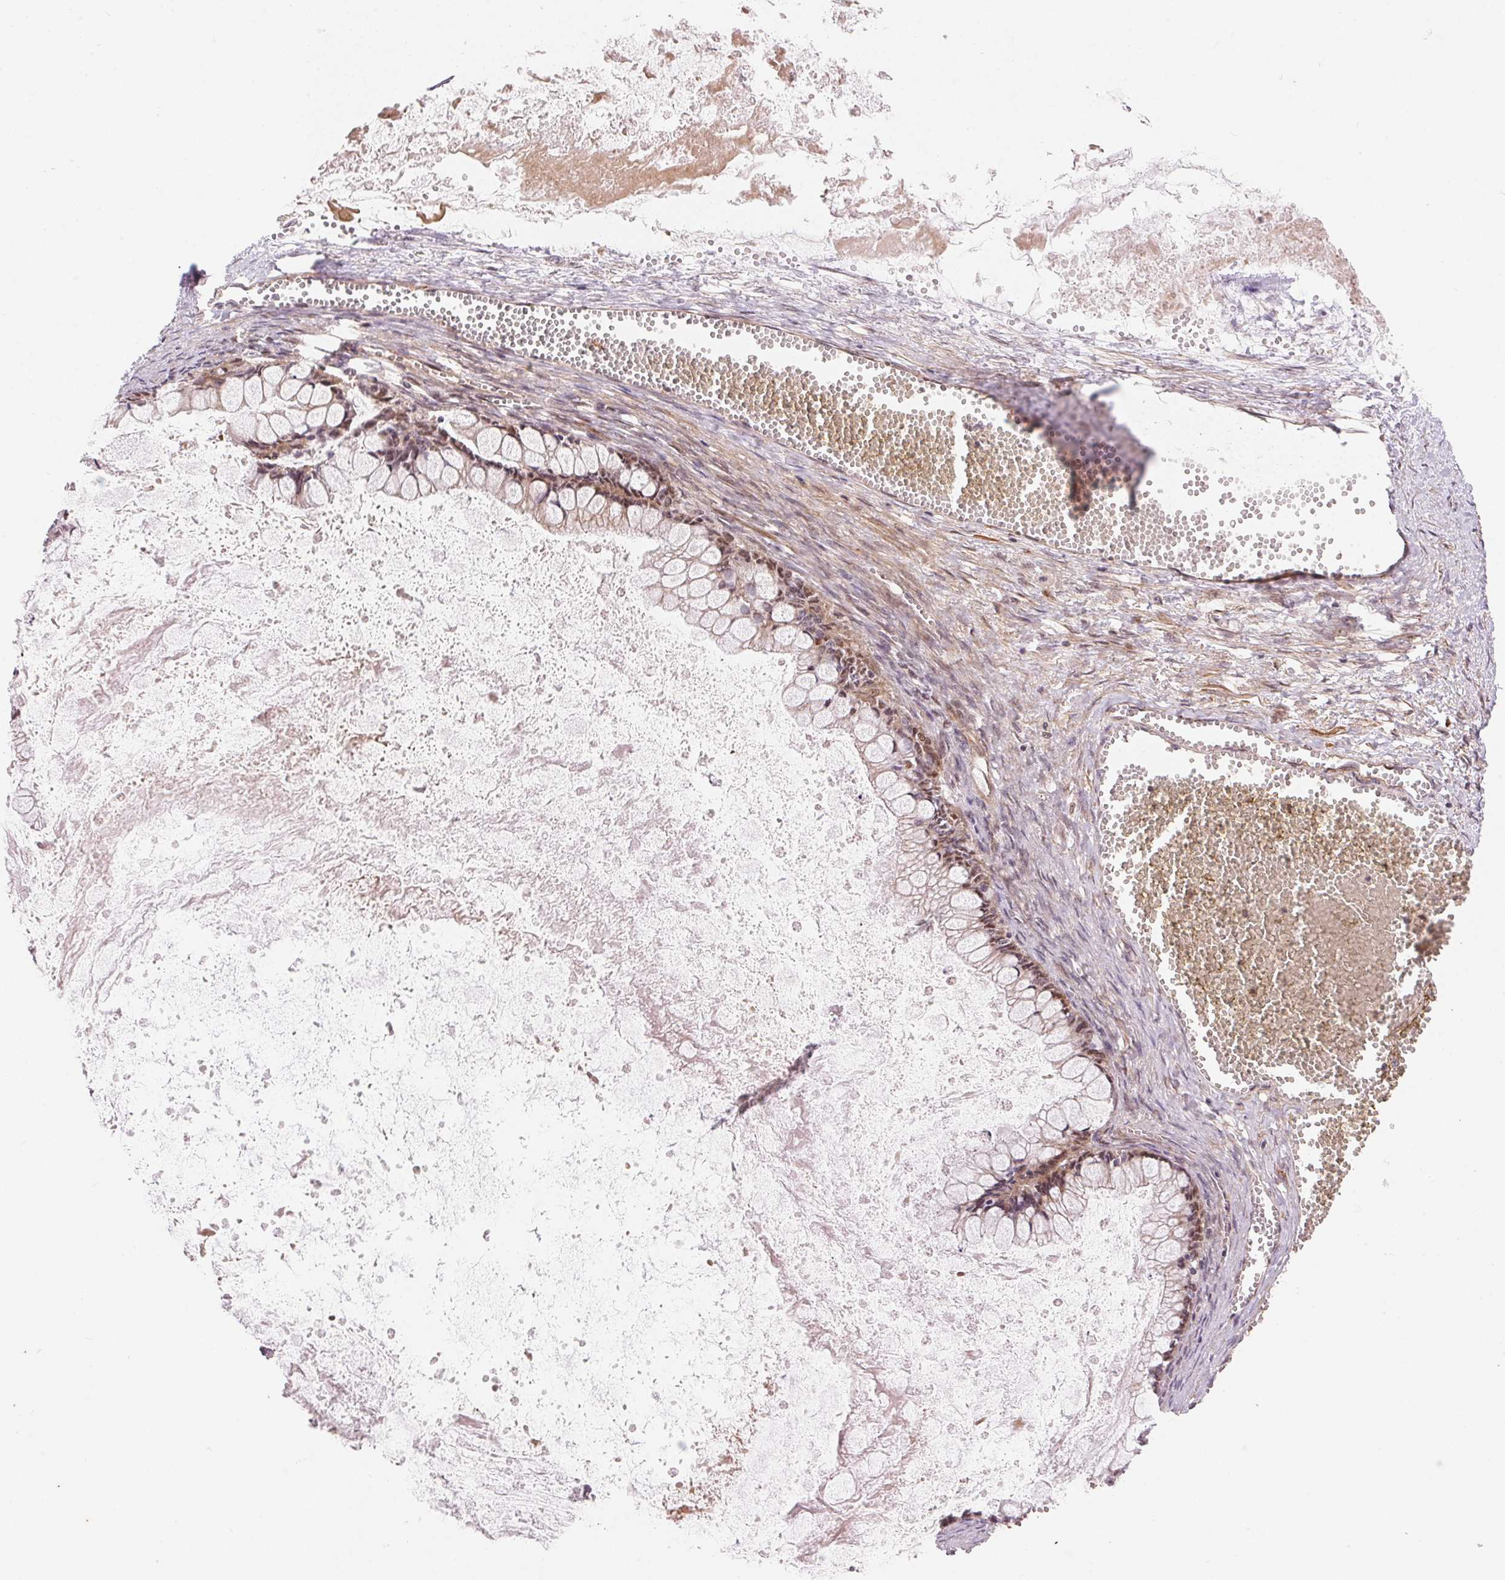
{"staining": {"intensity": "weak", "quantity": "<25%", "location": "cytoplasmic/membranous,nuclear"}, "tissue": "ovarian cancer", "cell_type": "Tumor cells", "image_type": "cancer", "snomed": [{"axis": "morphology", "description": "Cystadenocarcinoma, mucinous, NOS"}, {"axis": "topography", "description": "Ovary"}], "caption": "Mucinous cystadenocarcinoma (ovarian) was stained to show a protein in brown. There is no significant positivity in tumor cells.", "gene": "TNIP2", "patient": {"sex": "female", "age": 67}}